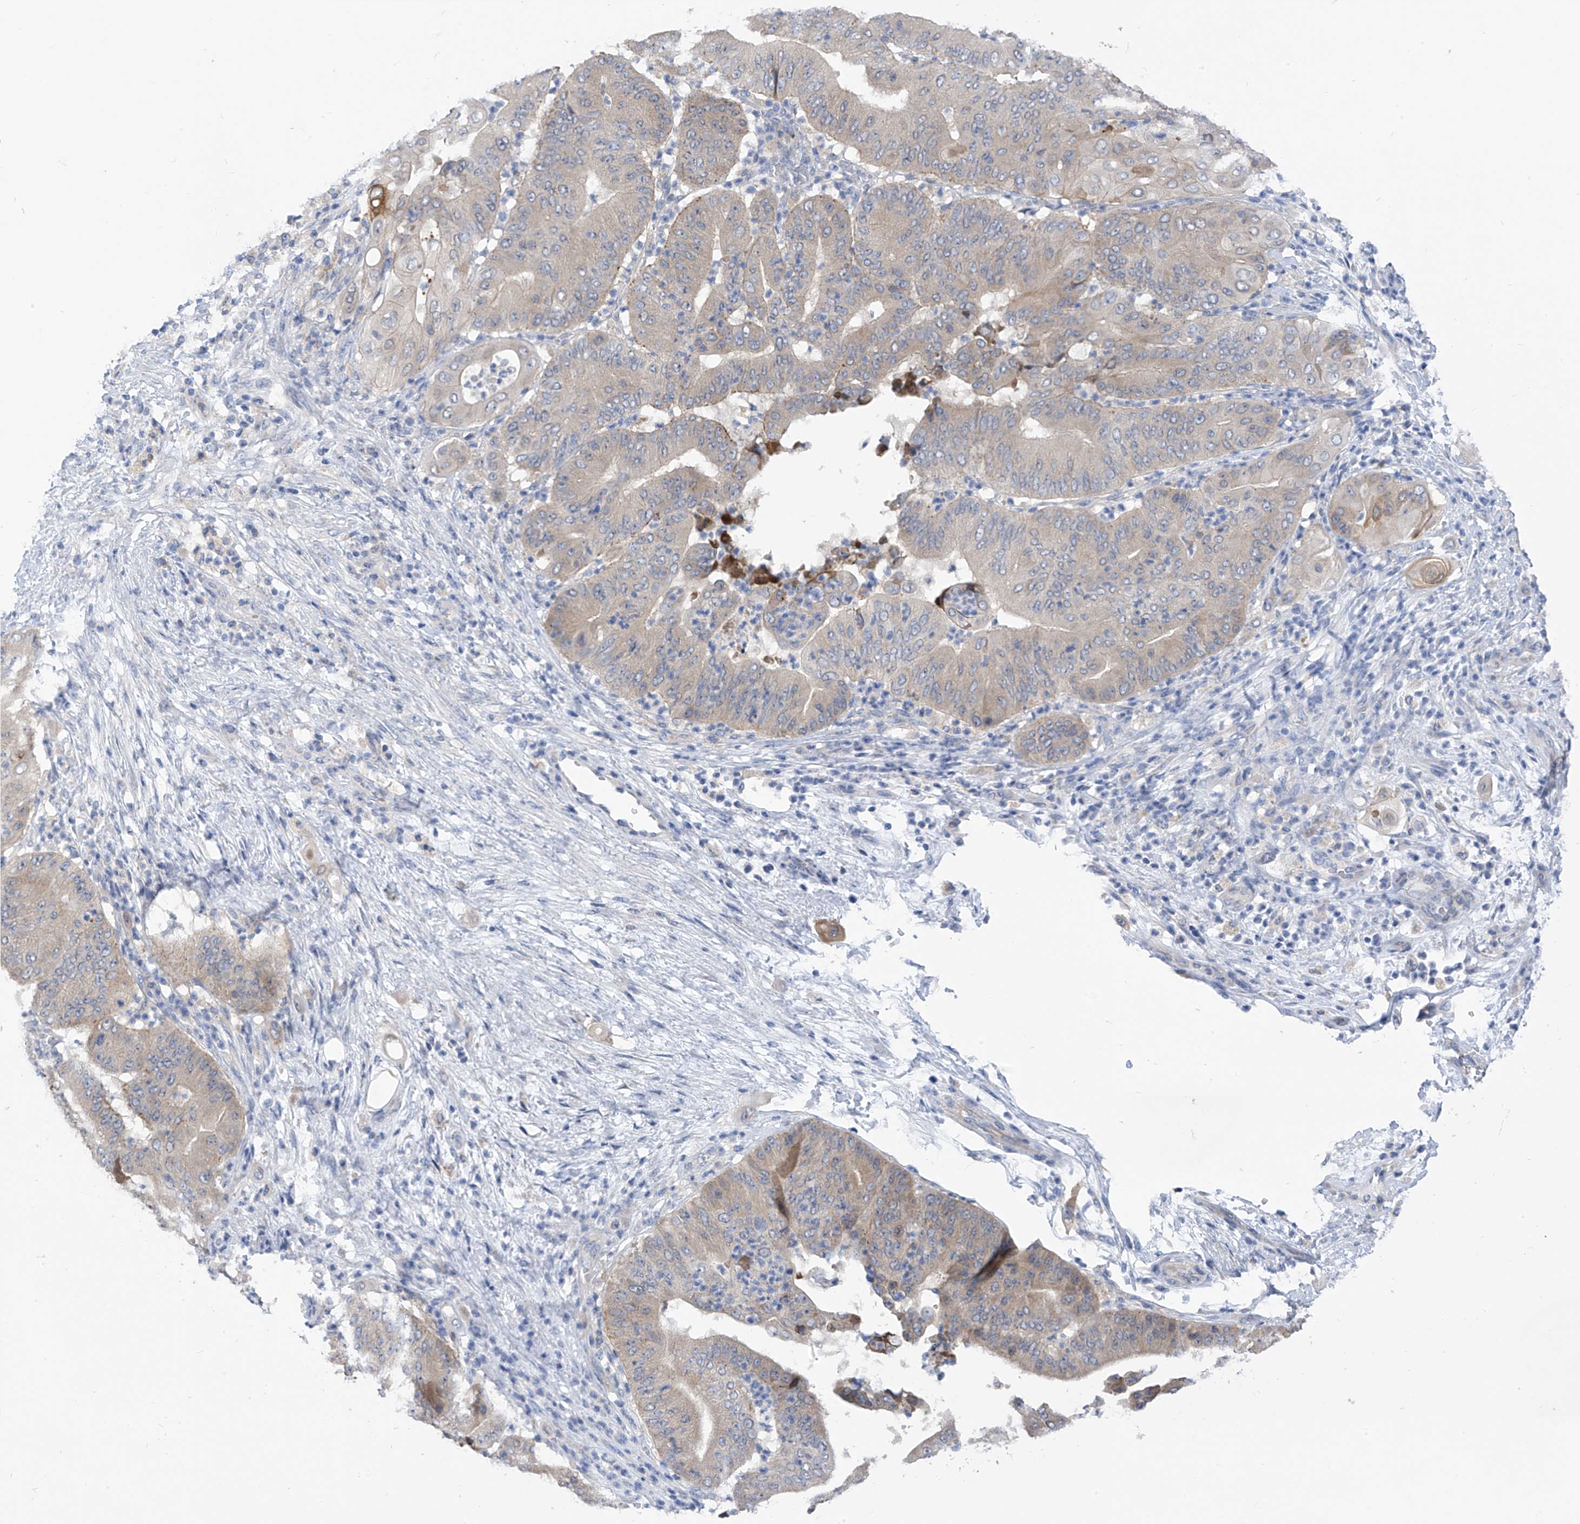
{"staining": {"intensity": "moderate", "quantity": "<25%", "location": "cytoplasmic/membranous"}, "tissue": "pancreatic cancer", "cell_type": "Tumor cells", "image_type": "cancer", "snomed": [{"axis": "morphology", "description": "Adenocarcinoma, NOS"}, {"axis": "topography", "description": "Pancreas"}], "caption": "Approximately <25% of tumor cells in pancreatic cancer (adenocarcinoma) reveal moderate cytoplasmic/membranous protein staining as visualized by brown immunohistochemical staining.", "gene": "LDAH", "patient": {"sex": "female", "age": 77}}